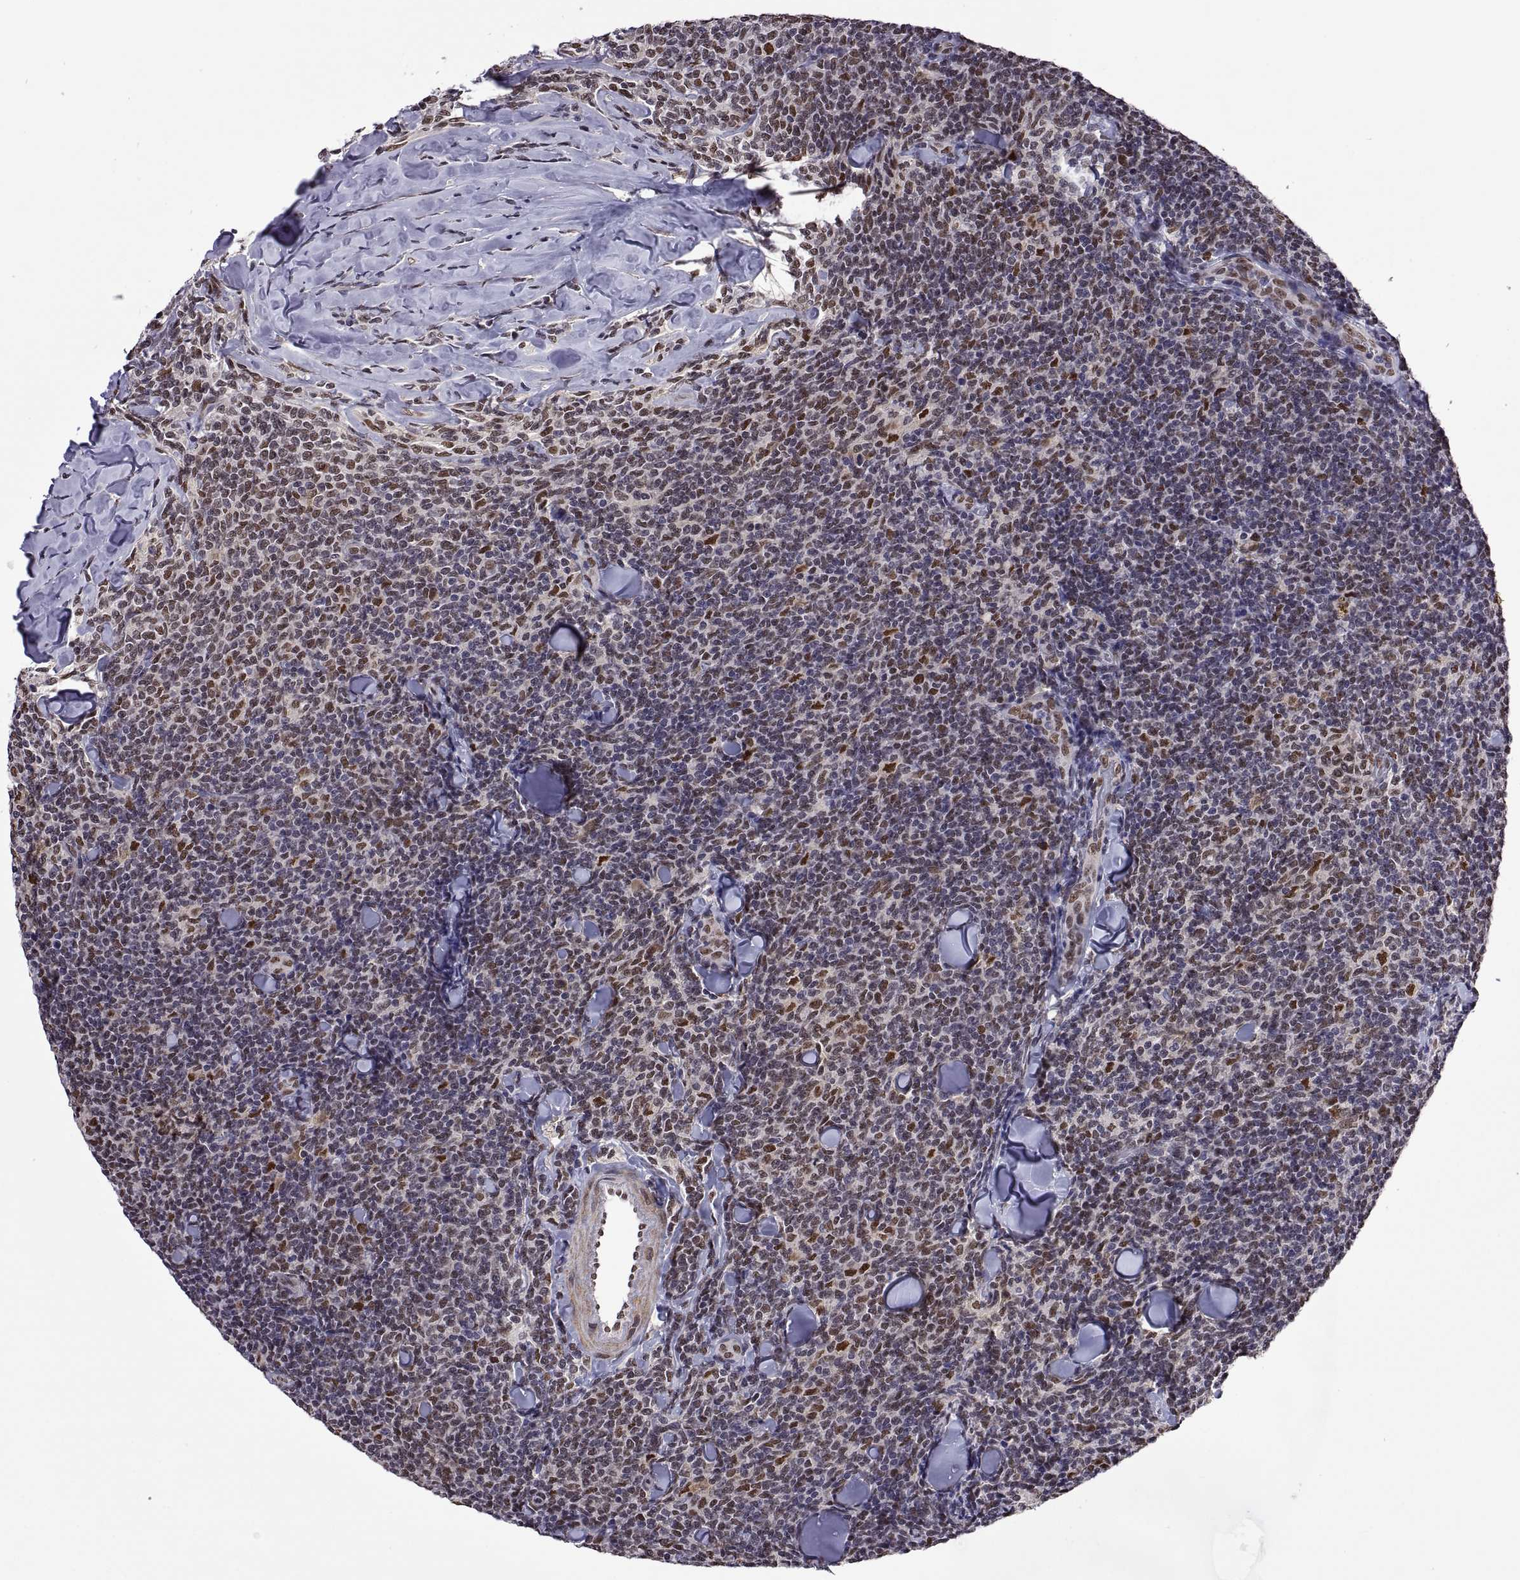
{"staining": {"intensity": "negative", "quantity": "none", "location": "none"}, "tissue": "lymphoma", "cell_type": "Tumor cells", "image_type": "cancer", "snomed": [{"axis": "morphology", "description": "Malignant lymphoma, non-Hodgkin's type, Low grade"}, {"axis": "topography", "description": "Lymph node"}], "caption": "The histopathology image shows no staining of tumor cells in lymphoma.", "gene": "NR4A1", "patient": {"sex": "female", "age": 56}}